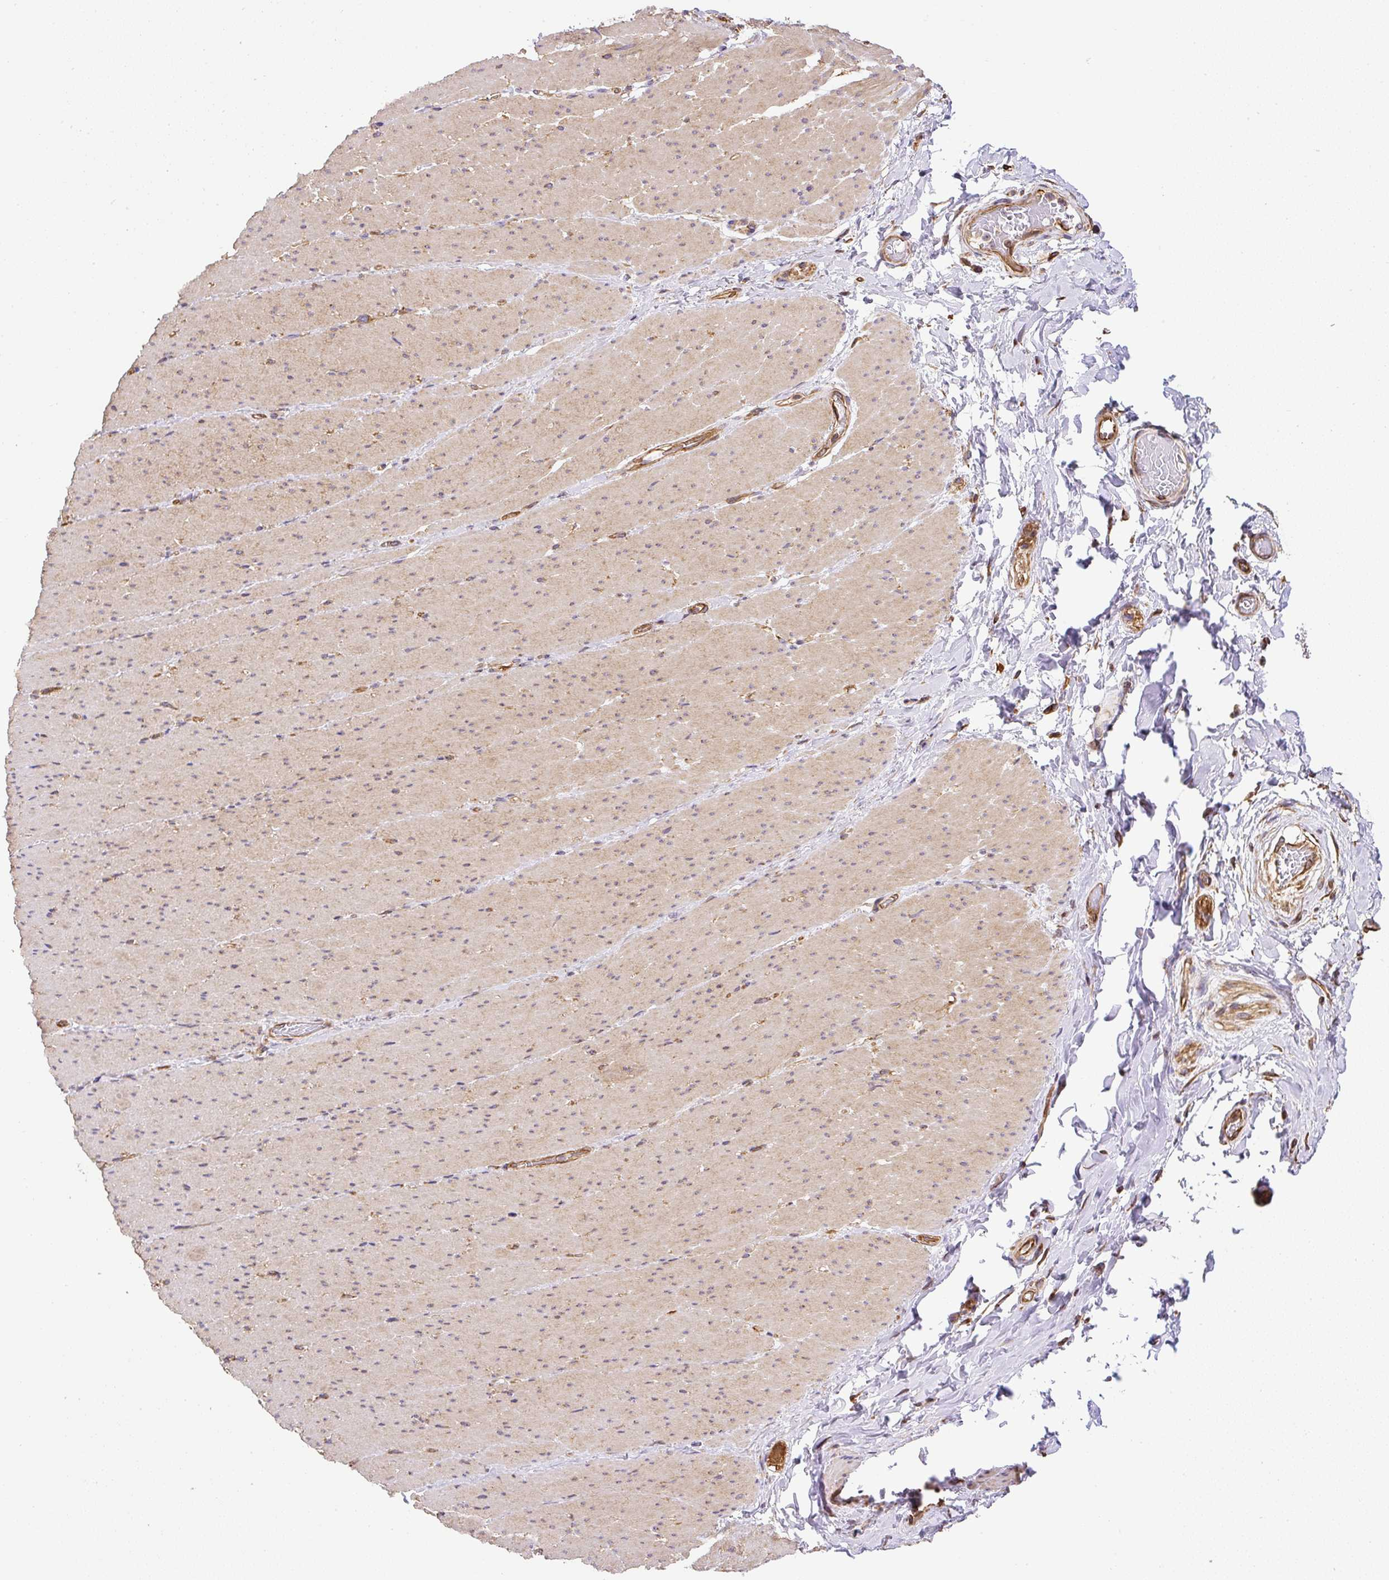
{"staining": {"intensity": "moderate", "quantity": "25%-75%", "location": "cytoplasmic/membranous"}, "tissue": "smooth muscle", "cell_type": "Smooth muscle cells", "image_type": "normal", "snomed": [{"axis": "morphology", "description": "Normal tissue, NOS"}, {"axis": "topography", "description": "Smooth muscle"}, {"axis": "topography", "description": "Rectum"}], "caption": "Human smooth muscle stained for a protein (brown) reveals moderate cytoplasmic/membranous positive staining in about 25%-75% of smooth muscle cells.", "gene": "DCTN1", "patient": {"sex": "male", "age": 53}}